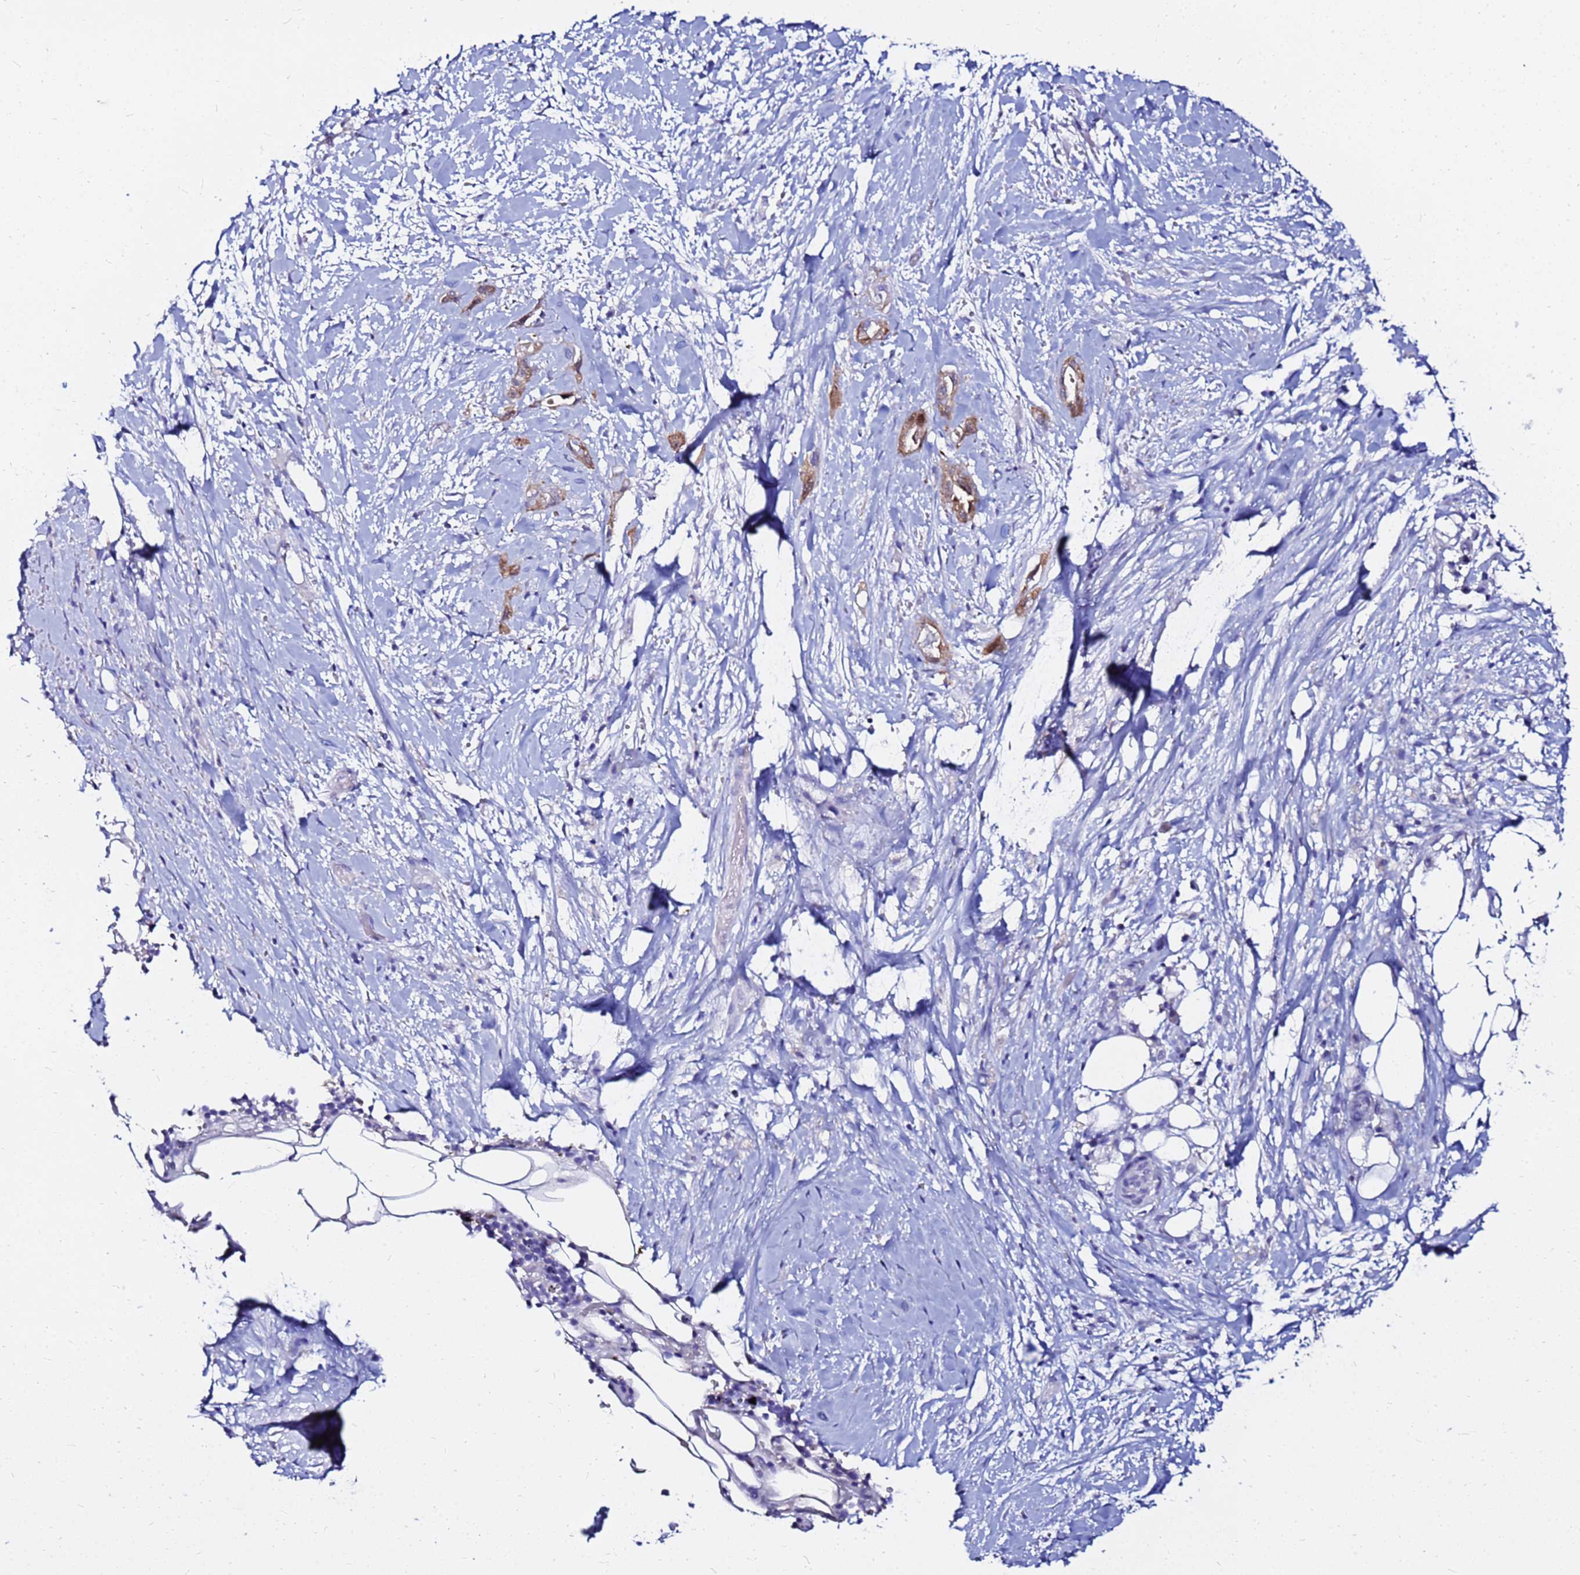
{"staining": {"intensity": "strong", "quantity": "<25%", "location": "cytoplasmic/membranous,nuclear"}, "tissue": "pancreatic cancer", "cell_type": "Tumor cells", "image_type": "cancer", "snomed": [{"axis": "morphology", "description": "Adenocarcinoma, NOS"}, {"axis": "topography", "description": "Pancreas"}], "caption": "Adenocarcinoma (pancreatic) stained with DAB (3,3'-diaminobenzidine) immunohistochemistry displays medium levels of strong cytoplasmic/membranous and nuclear positivity in approximately <25% of tumor cells. The staining was performed using DAB (3,3'-diaminobenzidine) to visualize the protein expression in brown, while the nuclei were stained in blue with hematoxylin (Magnification: 20x).", "gene": "PPP1R14C", "patient": {"sex": "male", "age": 44}}